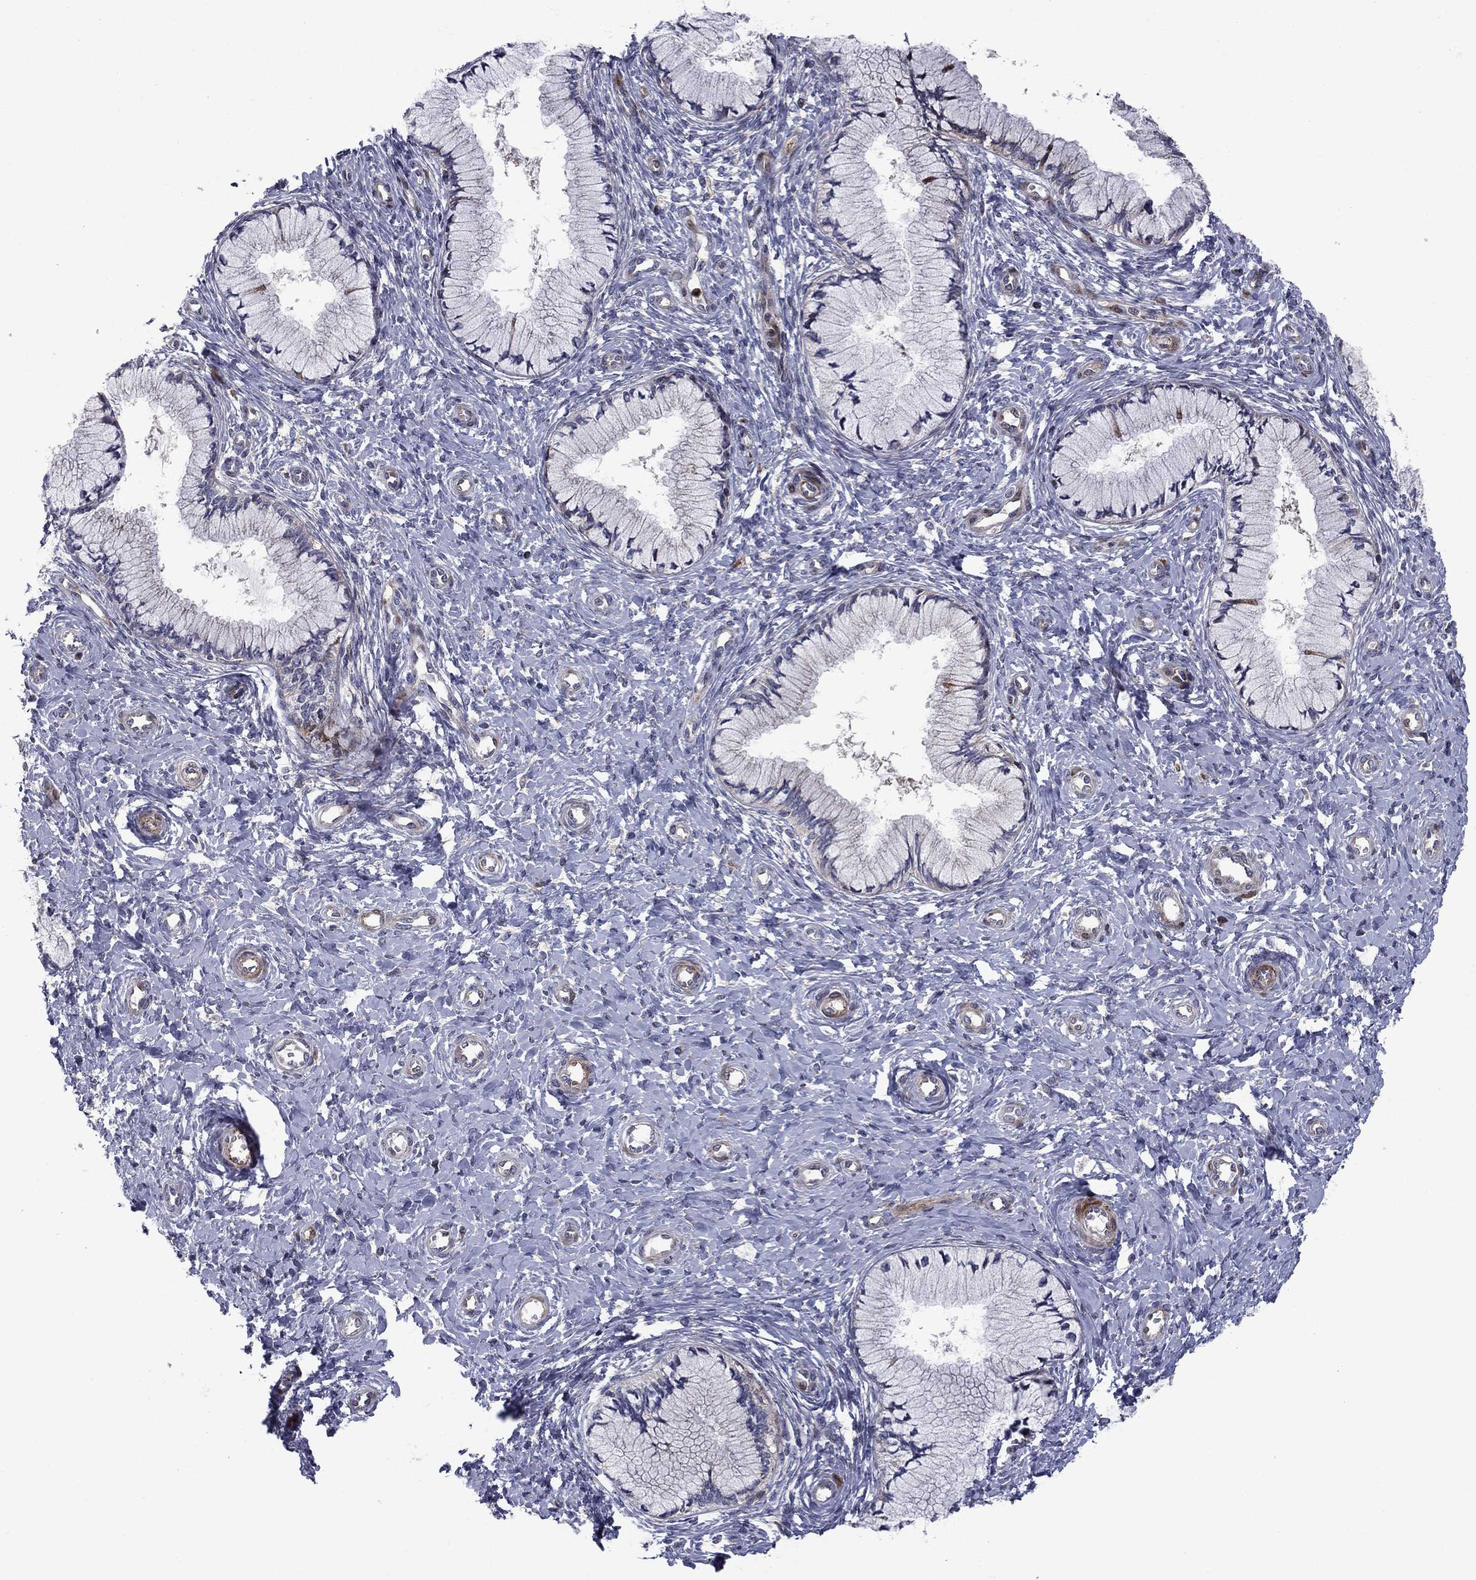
{"staining": {"intensity": "moderate", "quantity": "<25%", "location": "cytoplasmic/membranous"}, "tissue": "cervix", "cell_type": "Glandular cells", "image_type": "normal", "snomed": [{"axis": "morphology", "description": "Normal tissue, NOS"}, {"axis": "topography", "description": "Cervix"}], "caption": "Immunohistochemical staining of unremarkable cervix reveals low levels of moderate cytoplasmic/membranous staining in approximately <25% of glandular cells. (Brightfield microscopy of DAB IHC at high magnification).", "gene": "MIOS", "patient": {"sex": "female", "age": 37}}